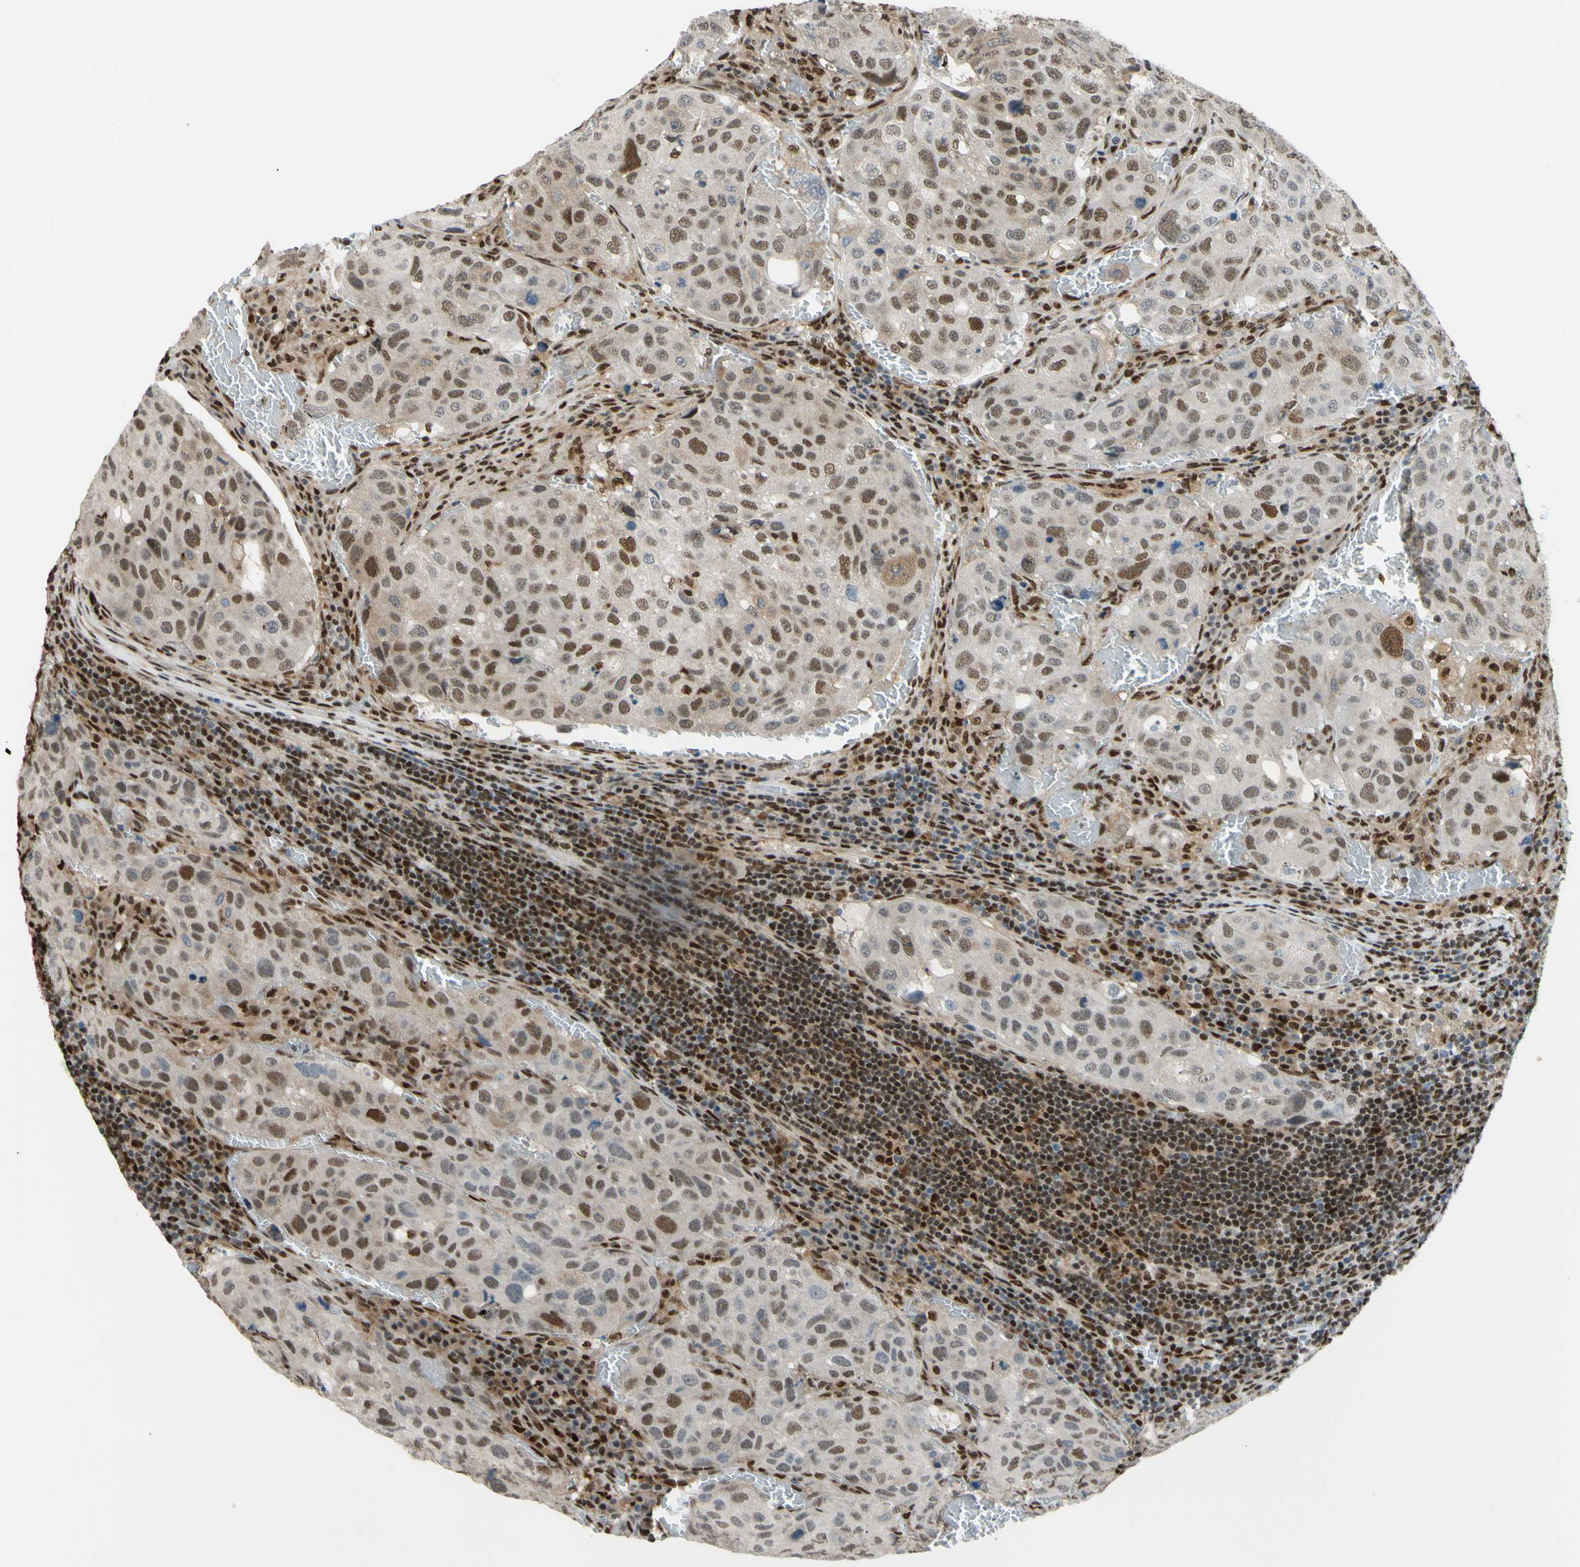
{"staining": {"intensity": "moderate", "quantity": "25%-75%", "location": "cytoplasmic/membranous,nuclear"}, "tissue": "urothelial cancer", "cell_type": "Tumor cells", "image_type": "cancer", "snomed": [{"axis": "morphology", "description": "Urothelial carcinoma, High grade"}, {"axis": "topography", "description": "Lymph node"}, {"axis": "topography", "description": "Urinary bladder"}], "caption": "A brown stain labels moderate cytoplasmic/membranous and nuclear staining of a protein in high-grade urothelial carcinoma tumor cells. (brown staining indicates protein expression, while blue staining denotes nuclei).", "gene": "FKBP5", "patient": {"sex": "male", "age": 51}}